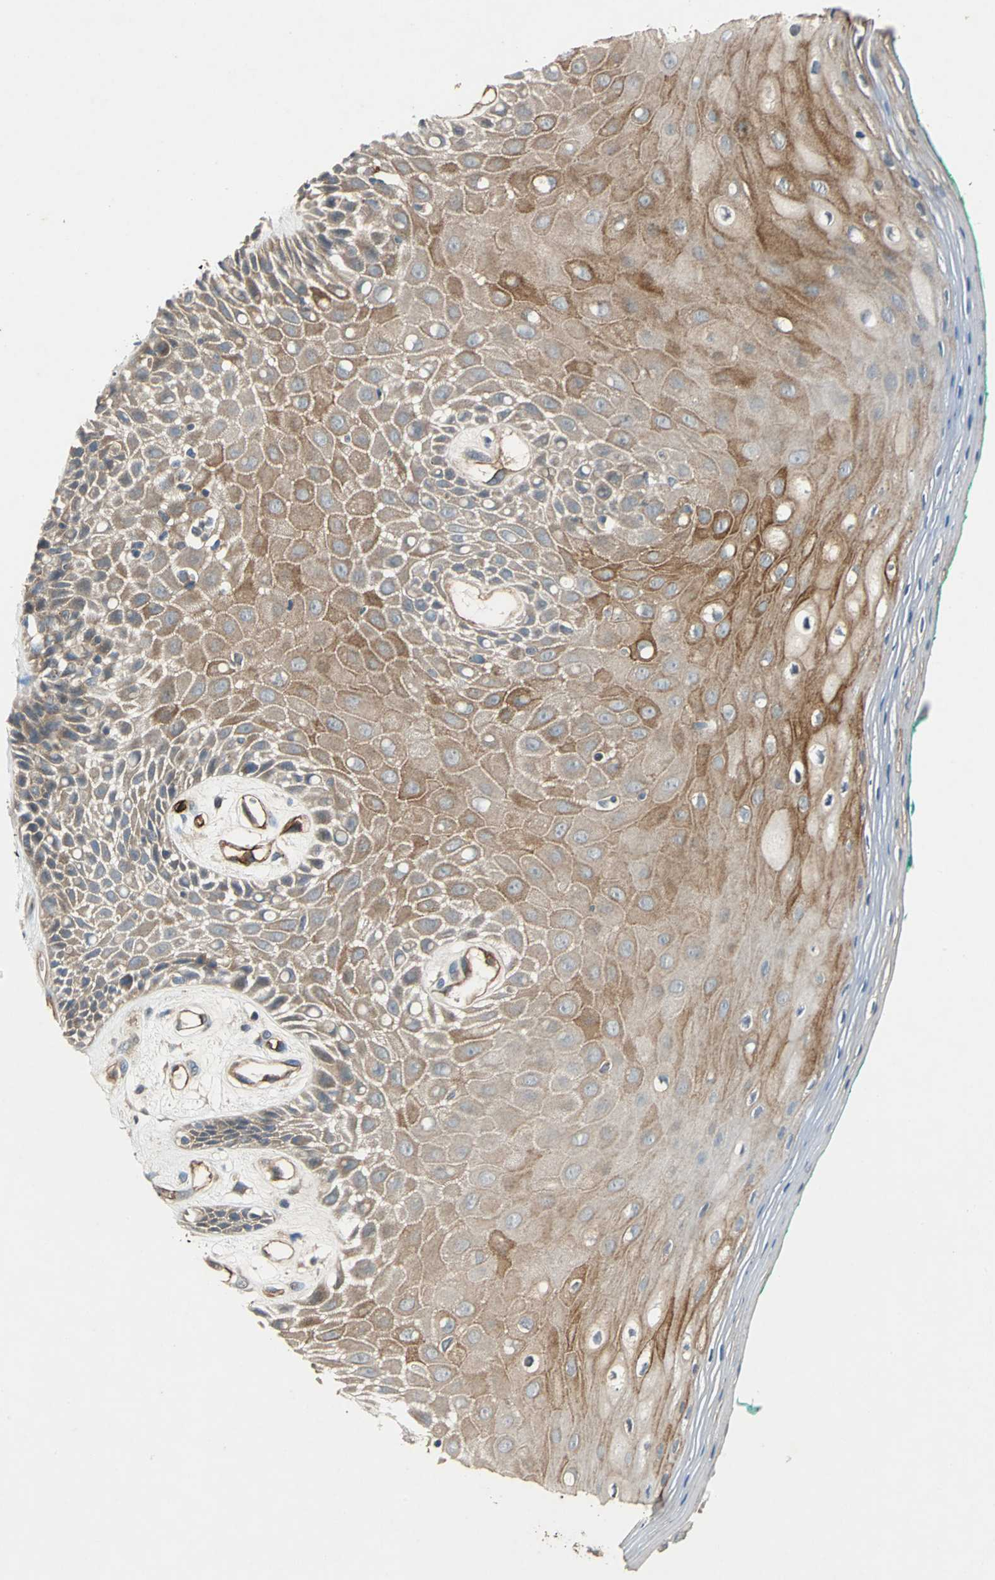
{"staining": {"intensity": "strong", "quantity": ">75%", "location": "cytoplasmic/membranous"}, "tissue": "oral mucosa", "cell_type": "Squamous epithelial cells", "image_type": "normal", "snomed": [{"axis": "morphology", "description": "Normal tissue, NOS"}, {"axis": "morphology", "description": "Squamous cell carcinoma, NOS"}, {"axis": "topography", "description": "Skeletal muscle"}, {"axis": "topography", "description": "Oral tissue"}, {"axis": "topography", "description": "Head-Neck"}], "caption": "The photomicrograph exhibits immunohistochemical staining of unremarkable oral mucosa. There is strong cytoplasmic/membranous positivity is appreciated in about >75% of squamous epithelial cells. (DAB (3,3'-diaminobenzidine) IHC with brightfield microscopy, high magnification).", "gene": "EMCN", "patient": {"sex": "female", "age": 84}}